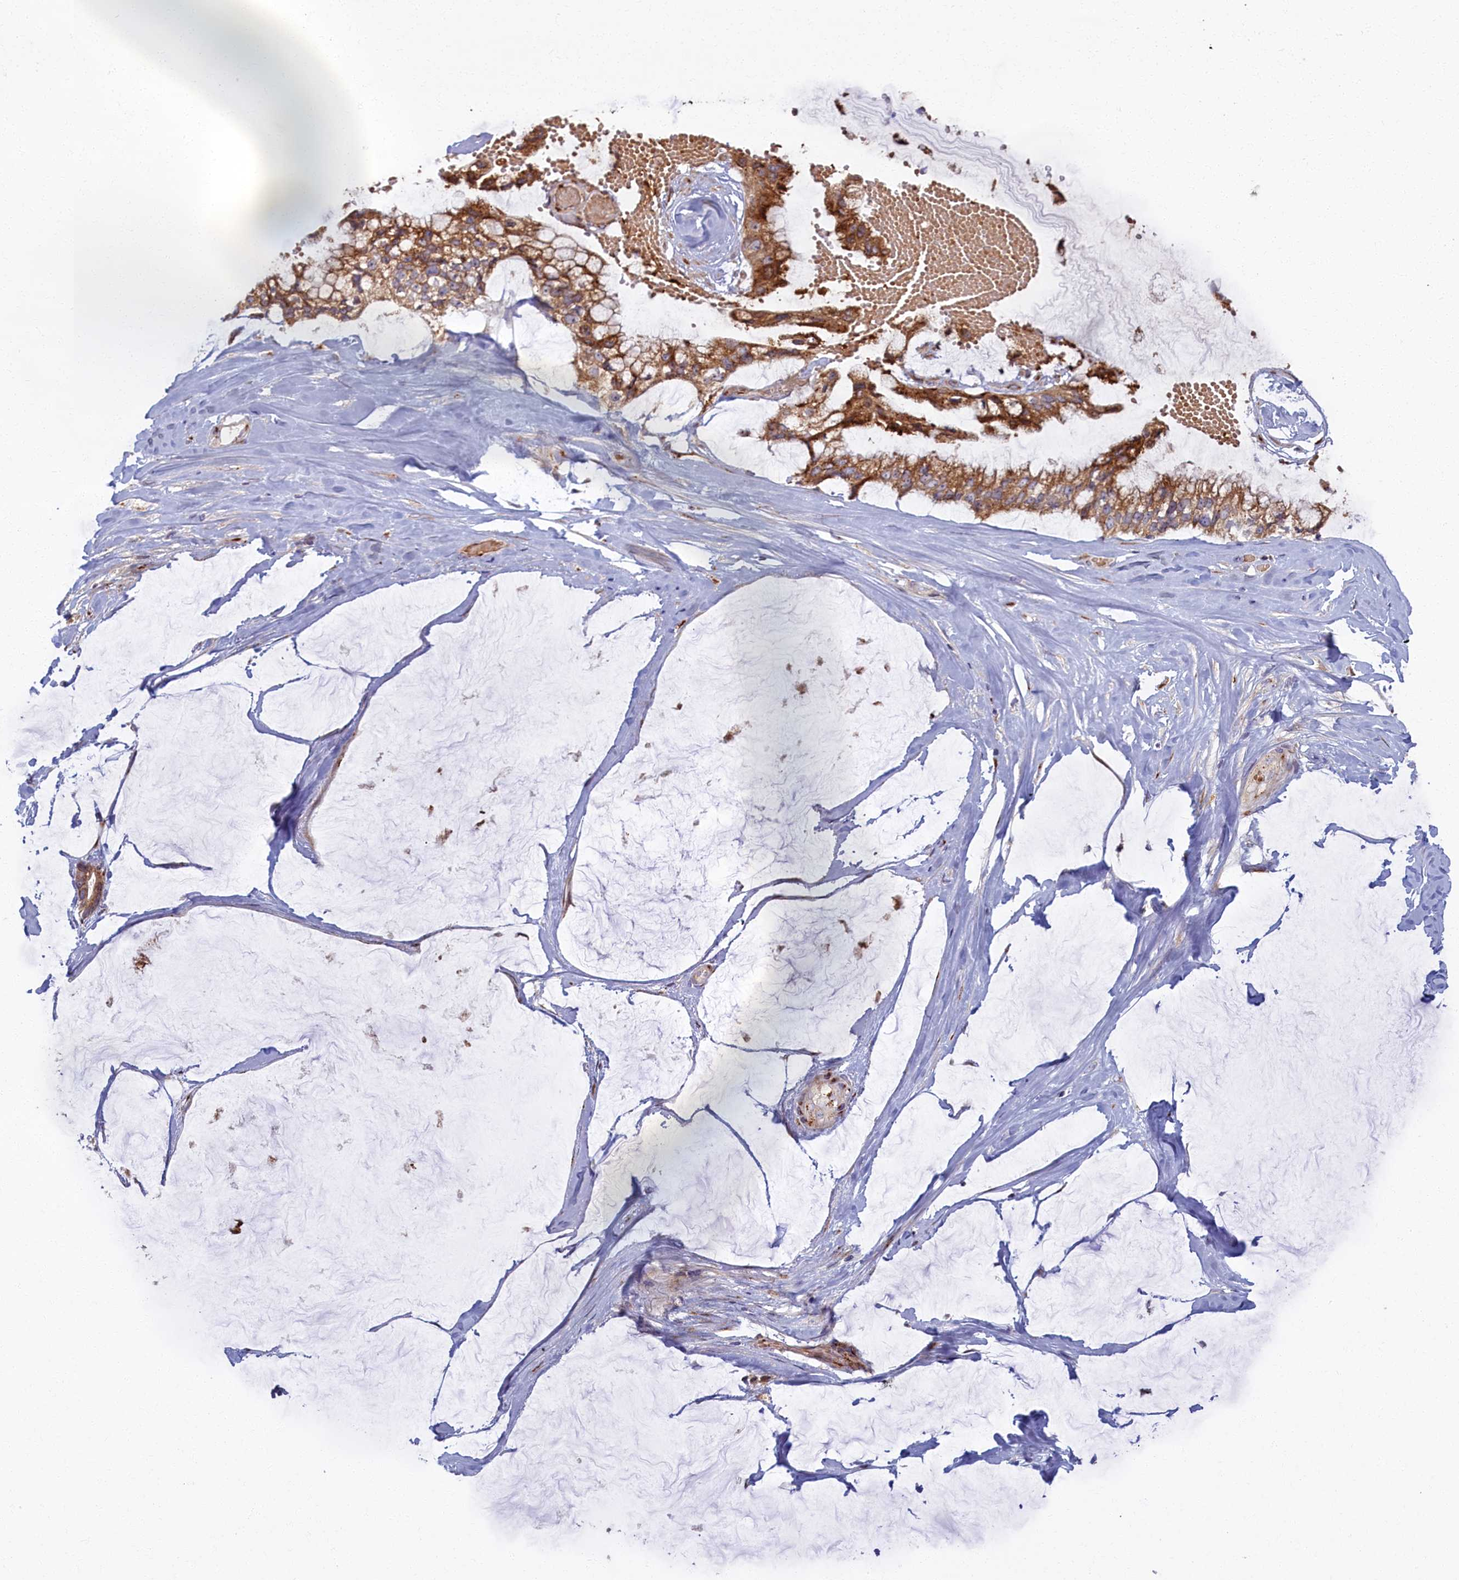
{"staining": {"intensity": "moderate", "quantity": ">75%", "location": "cytoplasmic/membranous"}, "tissue": "ovarian cancer", "cell_type": "Tumor cells", "image_type": "cancer", "snomed": [{"axis": "morphology", "description": "Cystadenocarcinoma, mucinous, NOS"}, {"axis": "topography", "description": "Ovary"}], "caption": "A brown stain shows moderate cytoplasmic/membranous expression of a protein in ovarian mucinous cystadenocarcinoma tumor cells.", "gene": "BLVRB", "patient": {"sex": "female", "age": 39}}